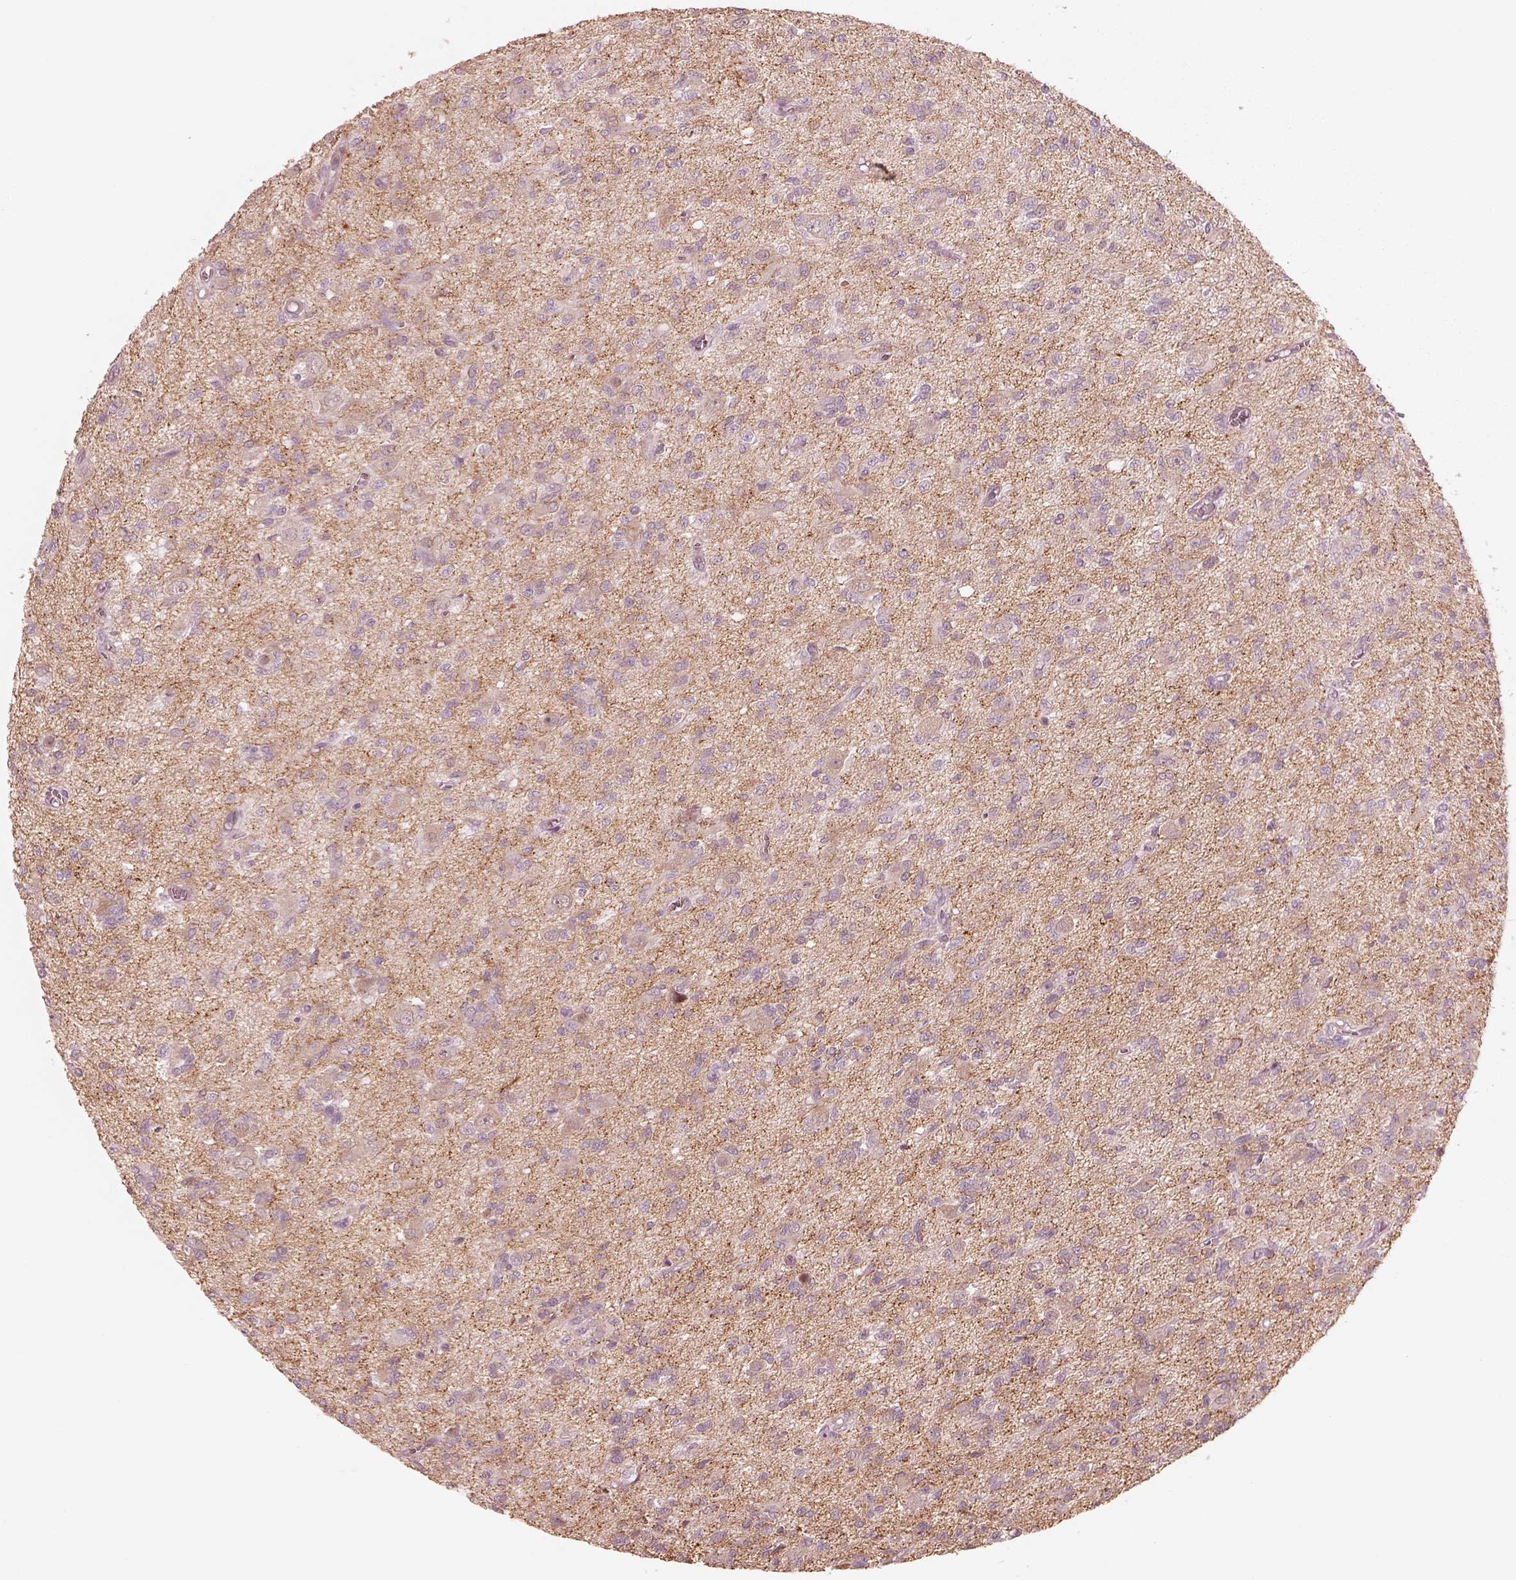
{"staining": {"intensity": "negative", "quantity": "none", "location": "none"}, "tissue": "glioma", "cell_type": "Tumor cells", "image_type": "cancer", "snomed": [{"axis": "morphology", "description": "Glioma, malignant, Low grade"}, {"axis": "topography", "description": "Brain"}], "caption": "This photomicrograph is of glioma stained with IHC to label a protein in brown with the nuclei are counter-stained blue. There is no expression in tumor cells. (Stains: DAB immunohistochemistry with hematoxylin counter stain, Microscopy: brightfield microscopy at high magnification).", "gene": "RAB3C", "patient": {"sex": "male", "age": 64}}